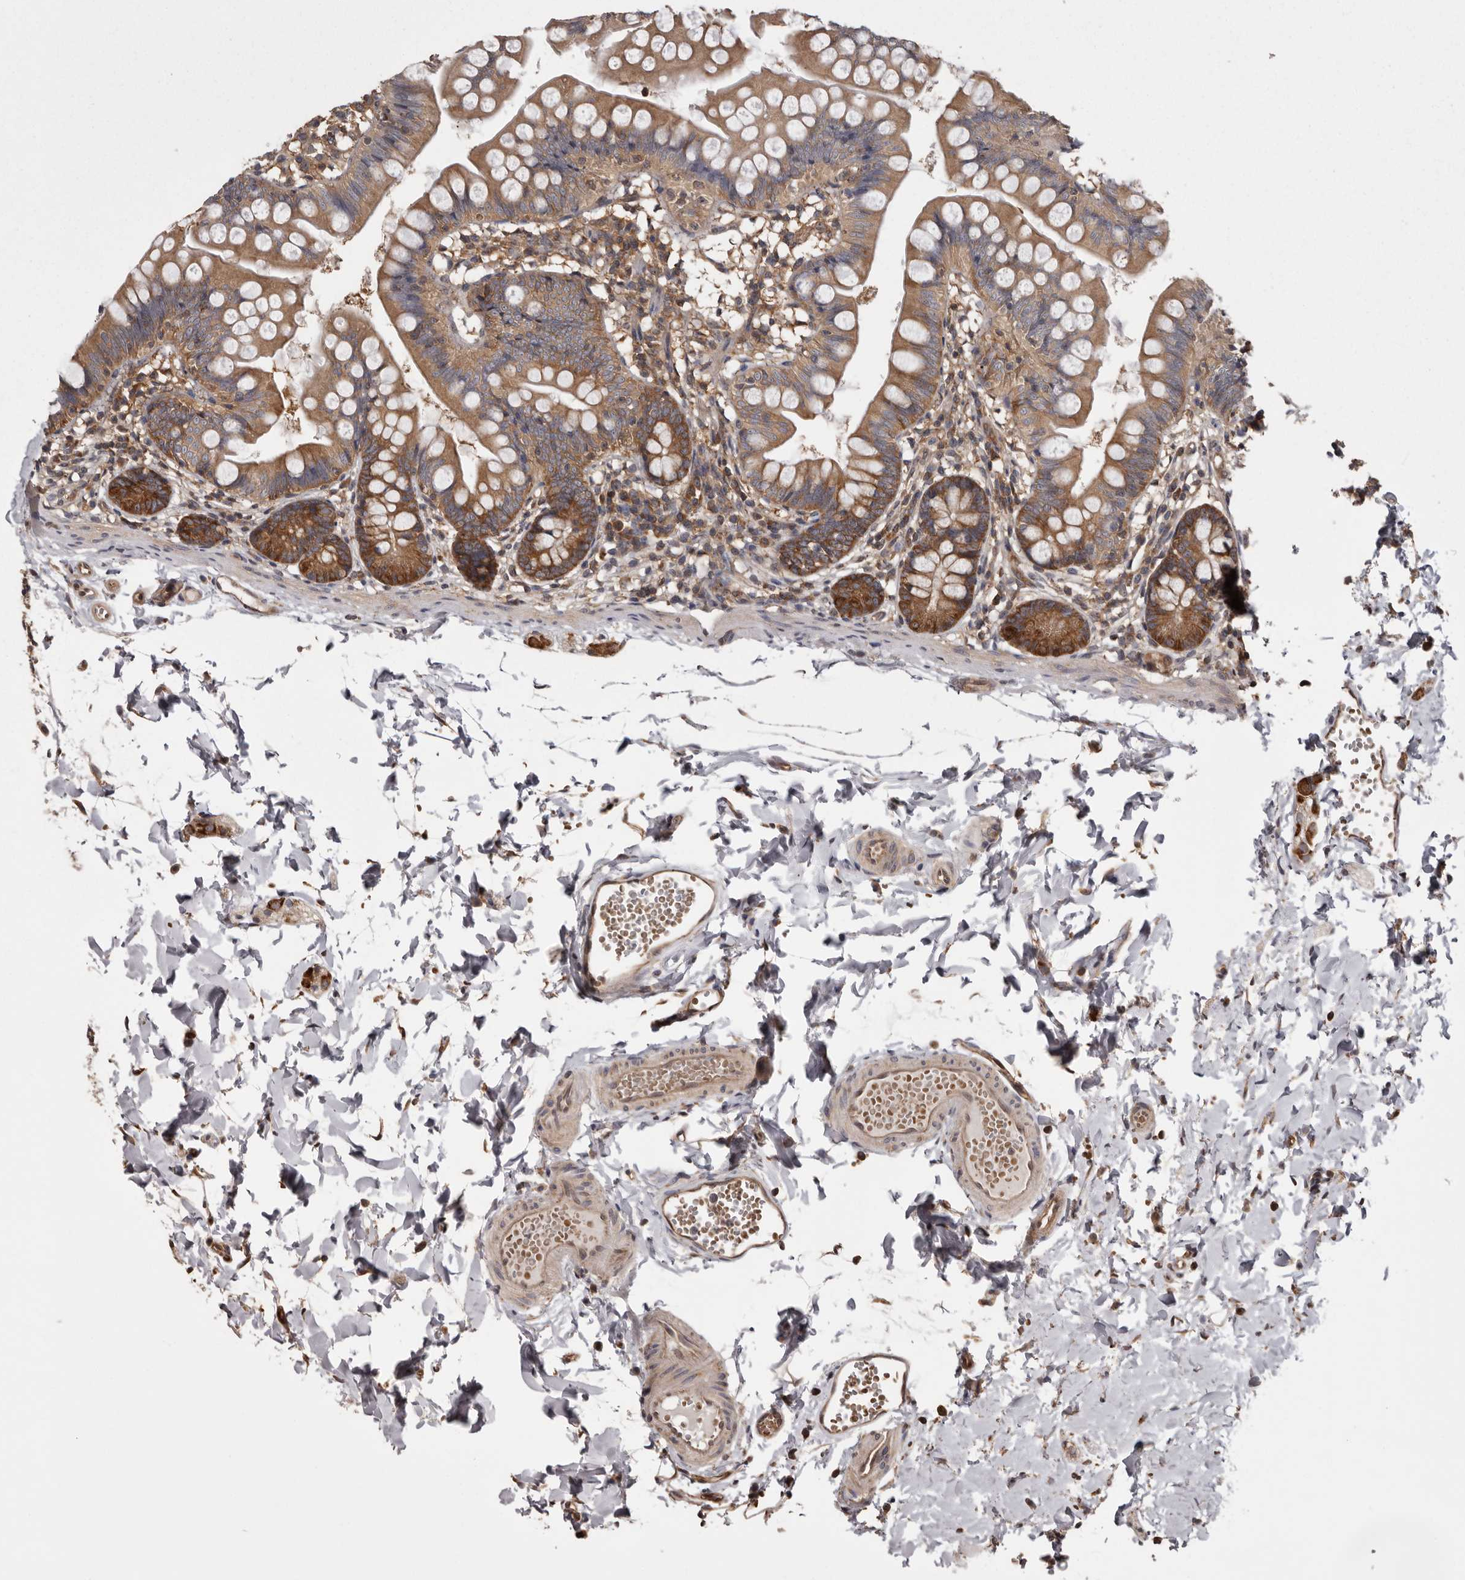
{"staining": {"intensity": "moderate", "quantity": ">75%", "location": "cytoplasmic/membranous"}, "tissue": "small intestine", "cell_type": "Glandular cells", "image_type": "normal", "snomed": [{"axis": "morphology", "description": "Normal tissue, NOS"}, {"axis": "topography", "description": "Small intestine"}], "caption": "Moderate cytoplasmic/membranous positivity is present in about >75% of glandular cells in unremarkable small intestine. (DAB (3,3'-diaminobenzidine) IHC, brown staining for protein, blue staining for nuclei).", "gene": "DARS1", "patient": {"sex": "male", "age": 7}}